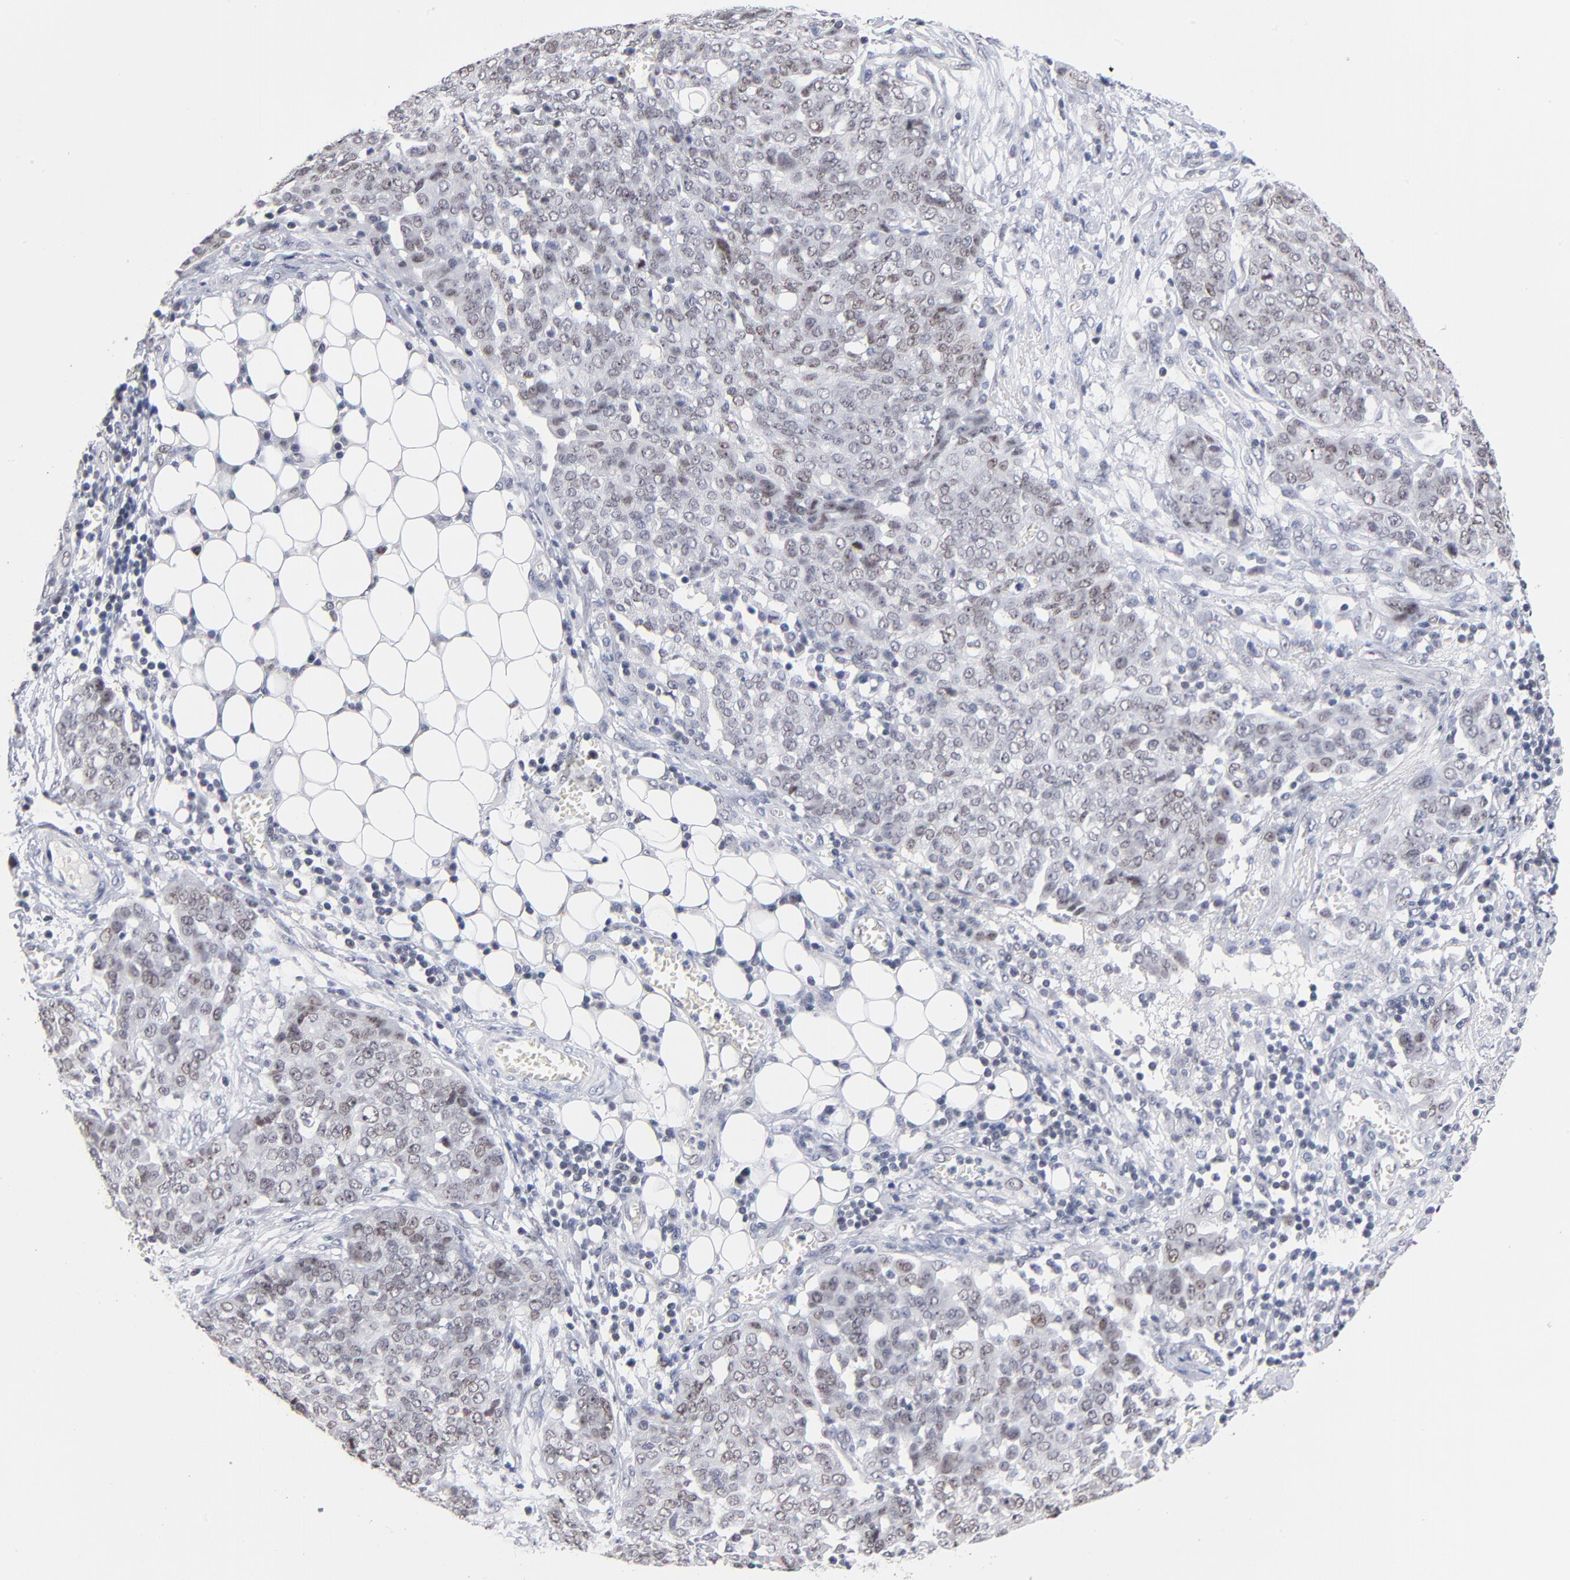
{"staining": {"intensity": "weak", "quantity": "25%-75%", "location": "nuclear"}, "tissue": "ovarian cancer", "cell_type": "Tumor cells", "image_type": "cancer", "snomed": [{"axis": "morphology", "description": "Cystadenocarcinoma, serous, NOS"}, {"axis": "topography", "description": "Soft tissue"}, {"axis": "topography", "description": "Ovary"}], "caption": "Protein staining demonstrates weak nuclear expression in approximately 25%-75% of tumor cells in ovarian cancer.", "gene": "ORC2", "patient": {"sex": "female", "age": 57}}